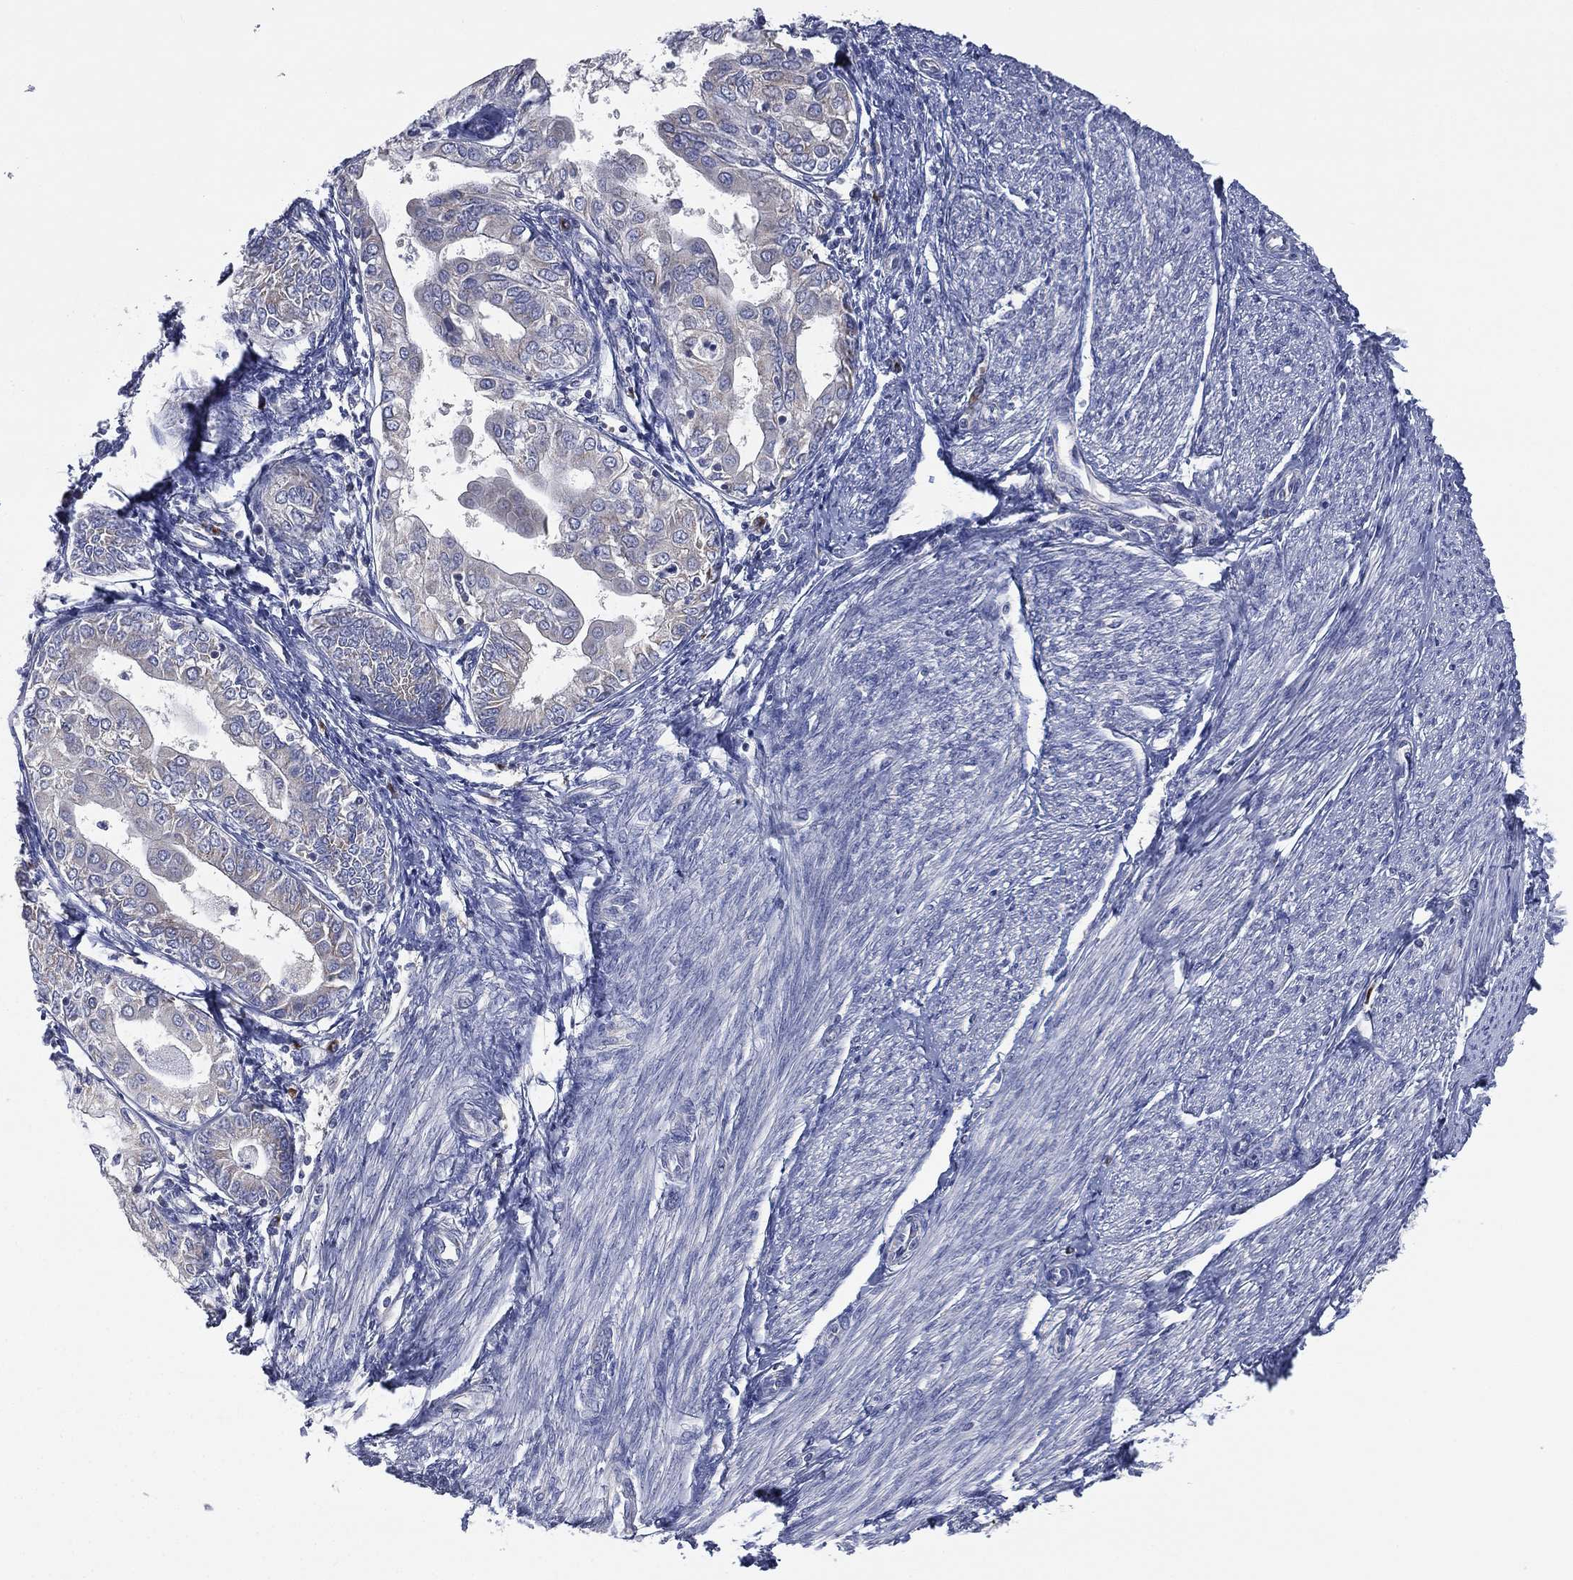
{"staining": {"intensity": "negative", "quantity": "none", "location": "none"}, "tissue": "endometrial cancer", "cell_type": "Tumor cells", "image_type": "cancer", "snomed": [{"axis": "morphology", "description": "Adenocarcinoma, NOS"}, {"axis": "topography", "description": "Endometrium"}], "caption": "The photomicrograph shows no significant positivity in tumor cells of endometrial cancer (adenocarcinoma).", "gene": "ATP8A2", "patient": {"sex": "female", "age": 68}}